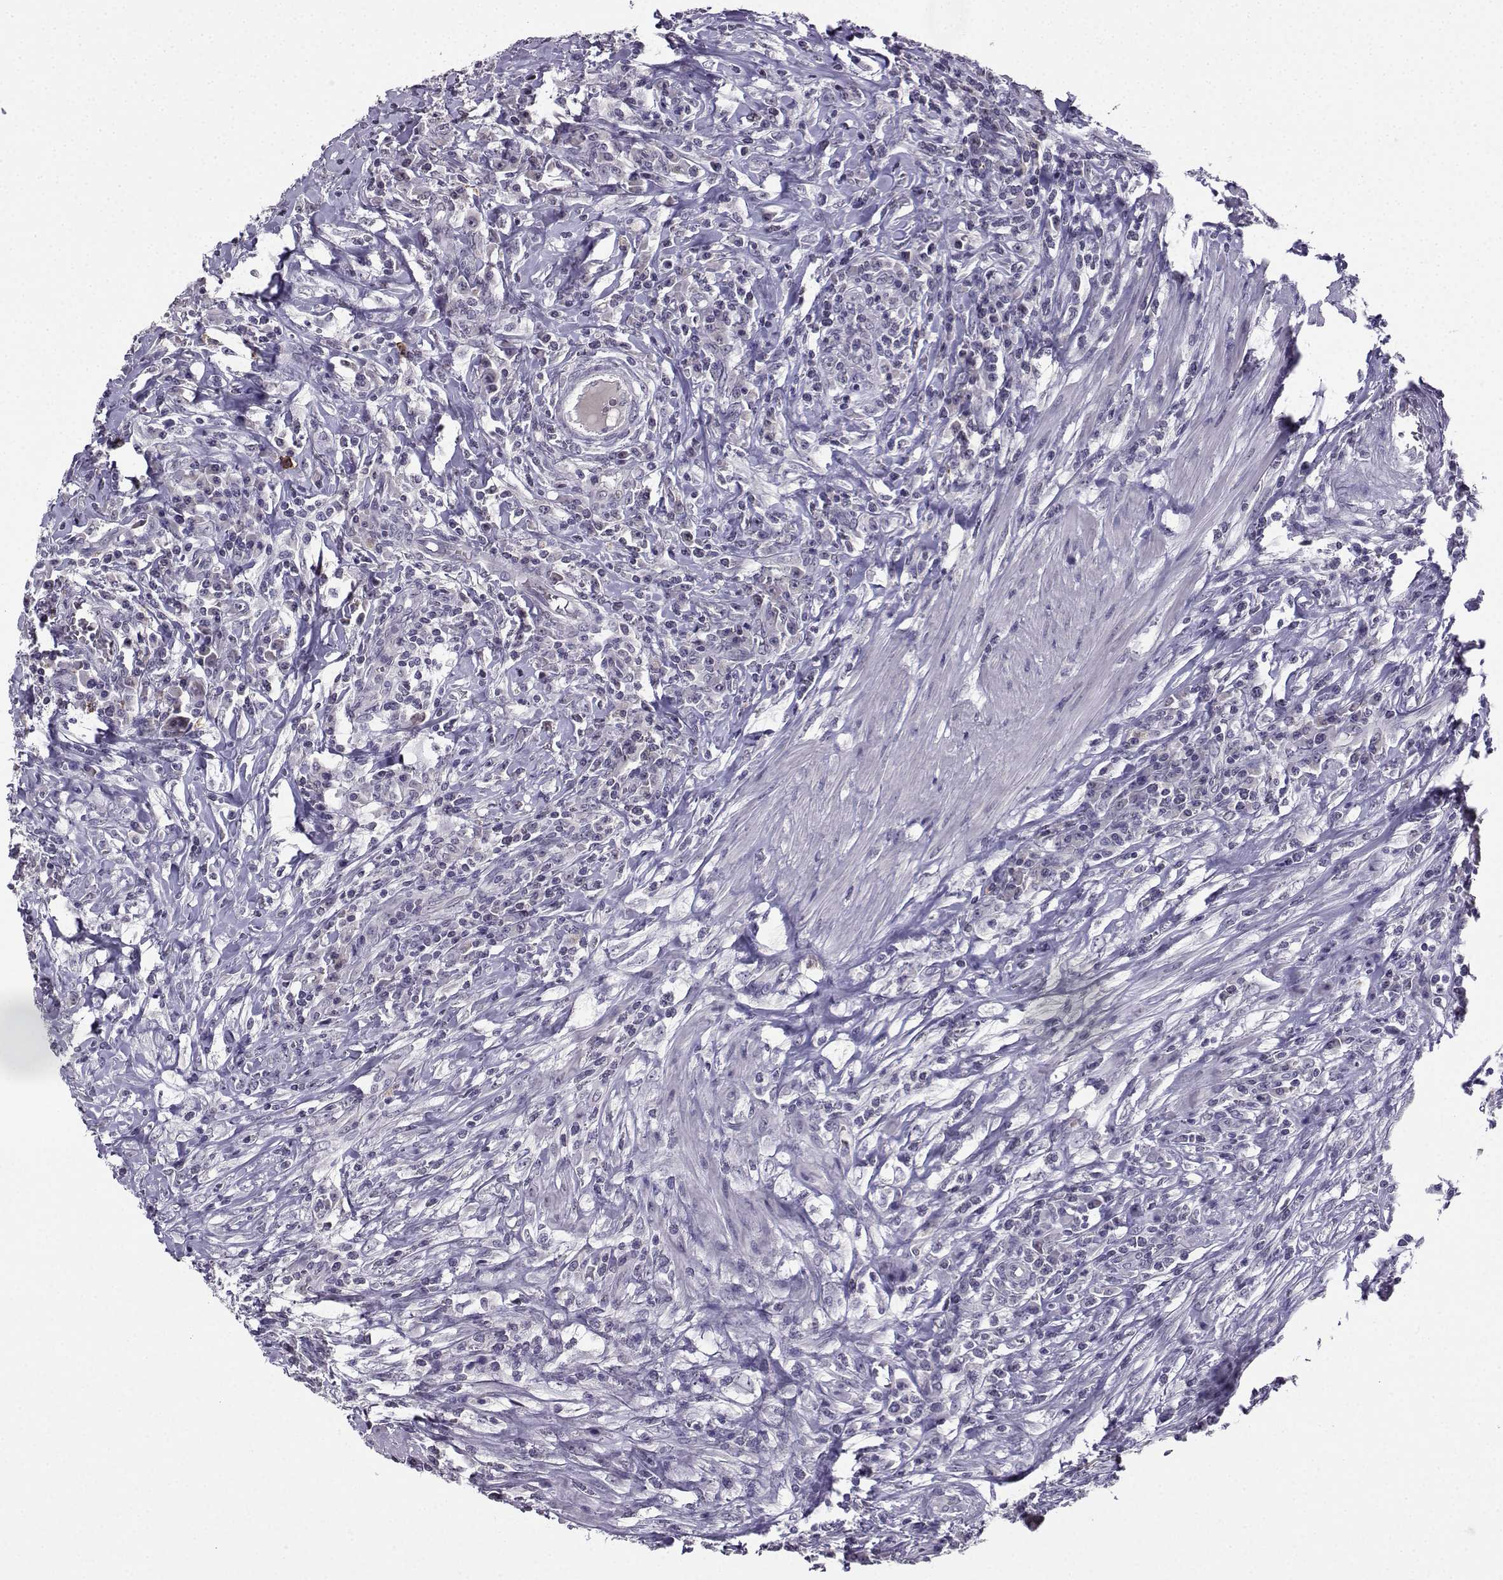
{"staining": {"intensity": "negative", "quantity": "none", "location": "none"}, "tissue": "colorectal cancer", "cell_type": "Tumor cells", "image_type": "cancer", "snomed": [{"axis": "morphology", "description": "Adenocarcinoma, NOS"}, {"axis": "topography", "description": "Colon"}], "caption": "Tumor cells are negative for protein expression in human colorectal cancer (adenocarcinoma).", "gene": "LRFN2", "patient": {"sex": "male", "age": 53}}